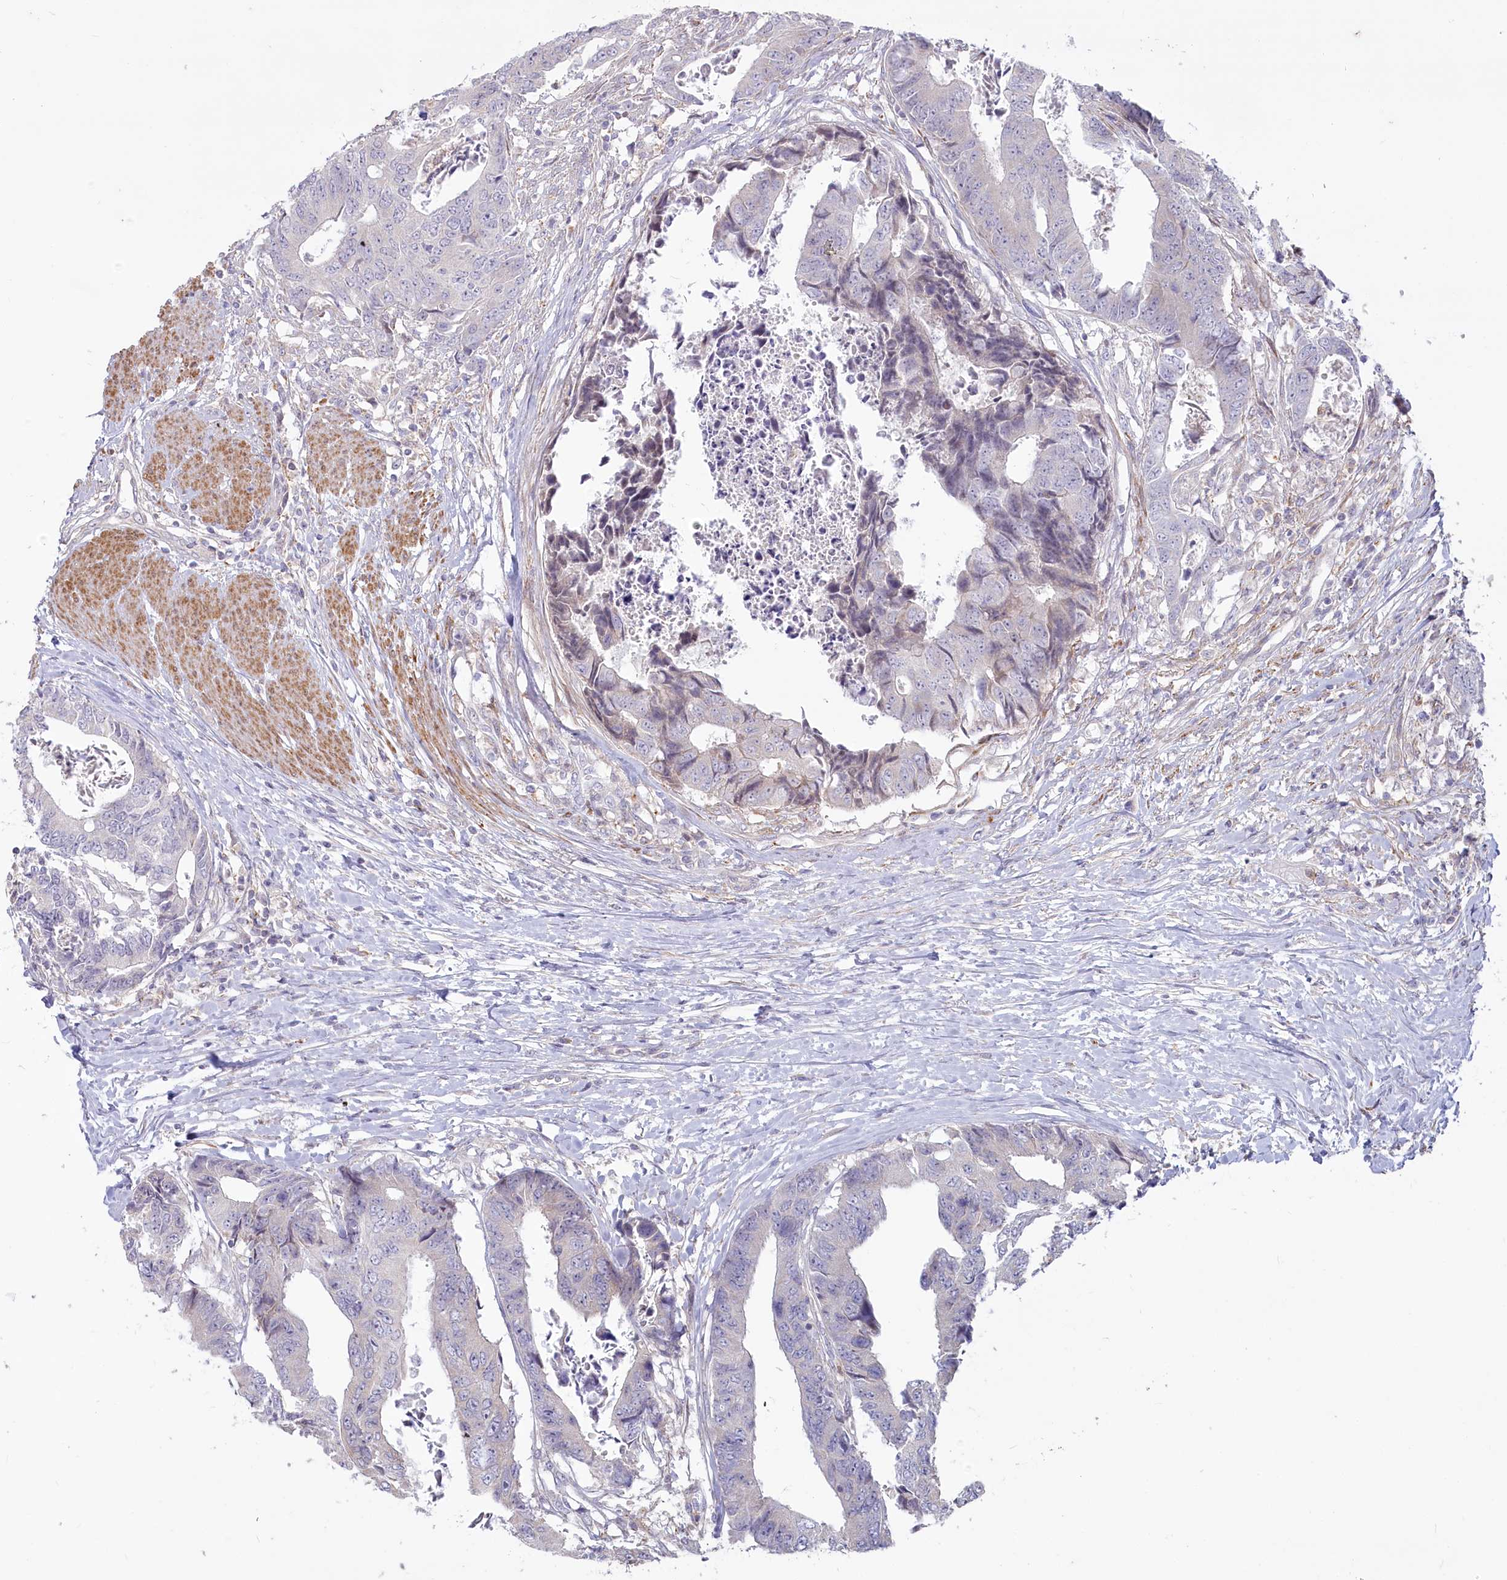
{"staining": {"intensity": "negative", "quantity": "none", "location": "none"}, "tissue": "colorectal cancer", "cell_type": "Tumor cells", "image_type": "cancer", "snomed": [{"axis": "morphology", "description": "Adenocarcinoma, NOS"}, {"axis": "topography", "description": "Rectum"}], "caption": "High power microscopy image of an immunohistochemistry (IHC) histopathology image of colorectal cancer, revealing no significant expression in tumor cells.", "gene": "MTG1", "patient": {"sex": "male", "age": 84}}